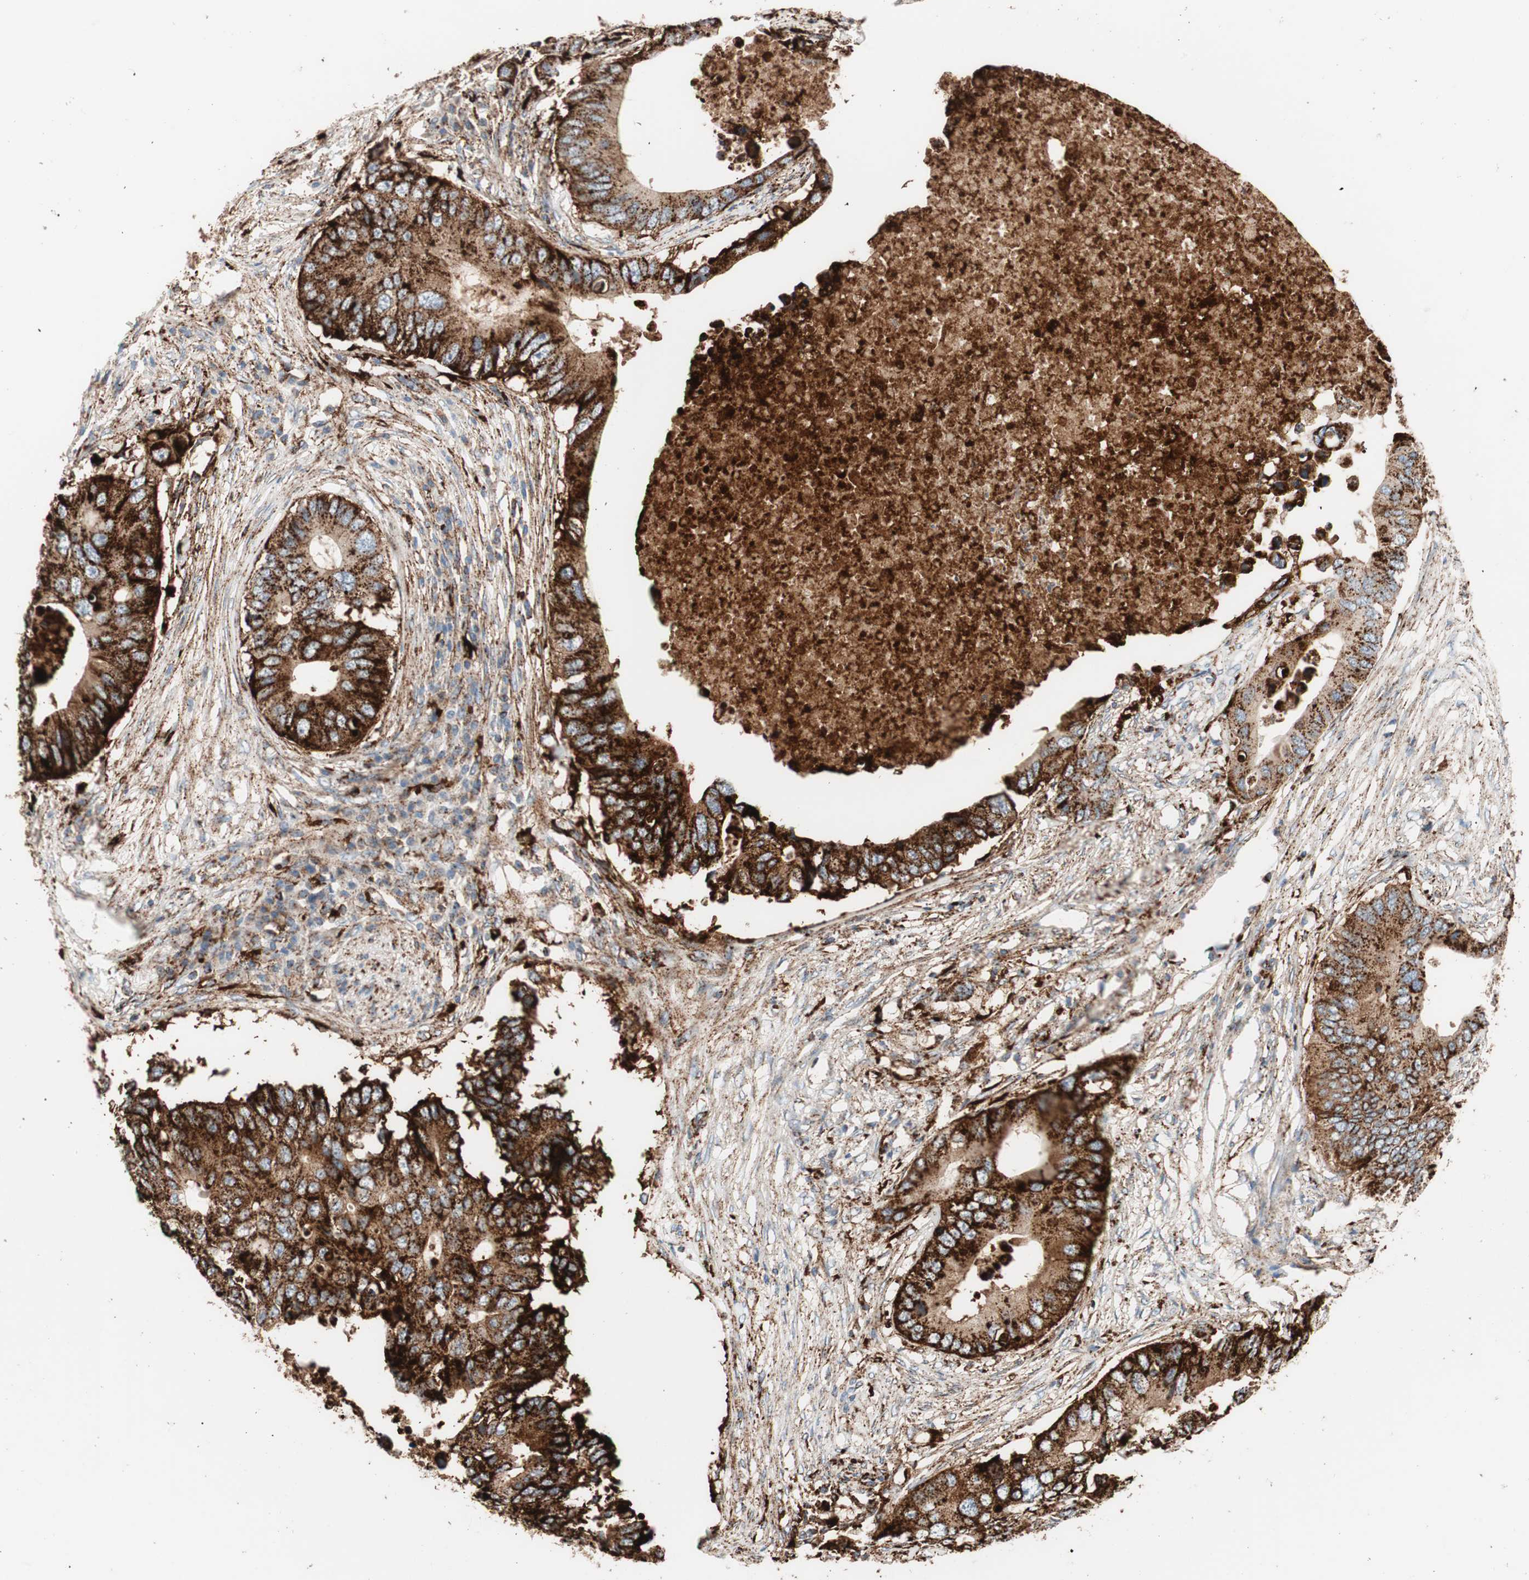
{"staining": {"intensity": "strong", "quantity": ">75%", "location": "cytoplasmic/membranous"}, "tissue": "colorectal cancer", "cell_type": "Tumor cells", "image_type": "cancer", "snomed": [{"axis": "morphology", "description": "Adenocarcinoma, NOS"}, {"axis": "topography", "description": "Colon"}], "caption": "An IHC image of neoplastic tissue is shown. Protein staining in brown highlights strong cytoplasmic/membranous positivity in adenocarcinoma (colorectal) within tumor cells.", "gene": "LAMP1", "patient": {"sex": "male", "age": 71}}